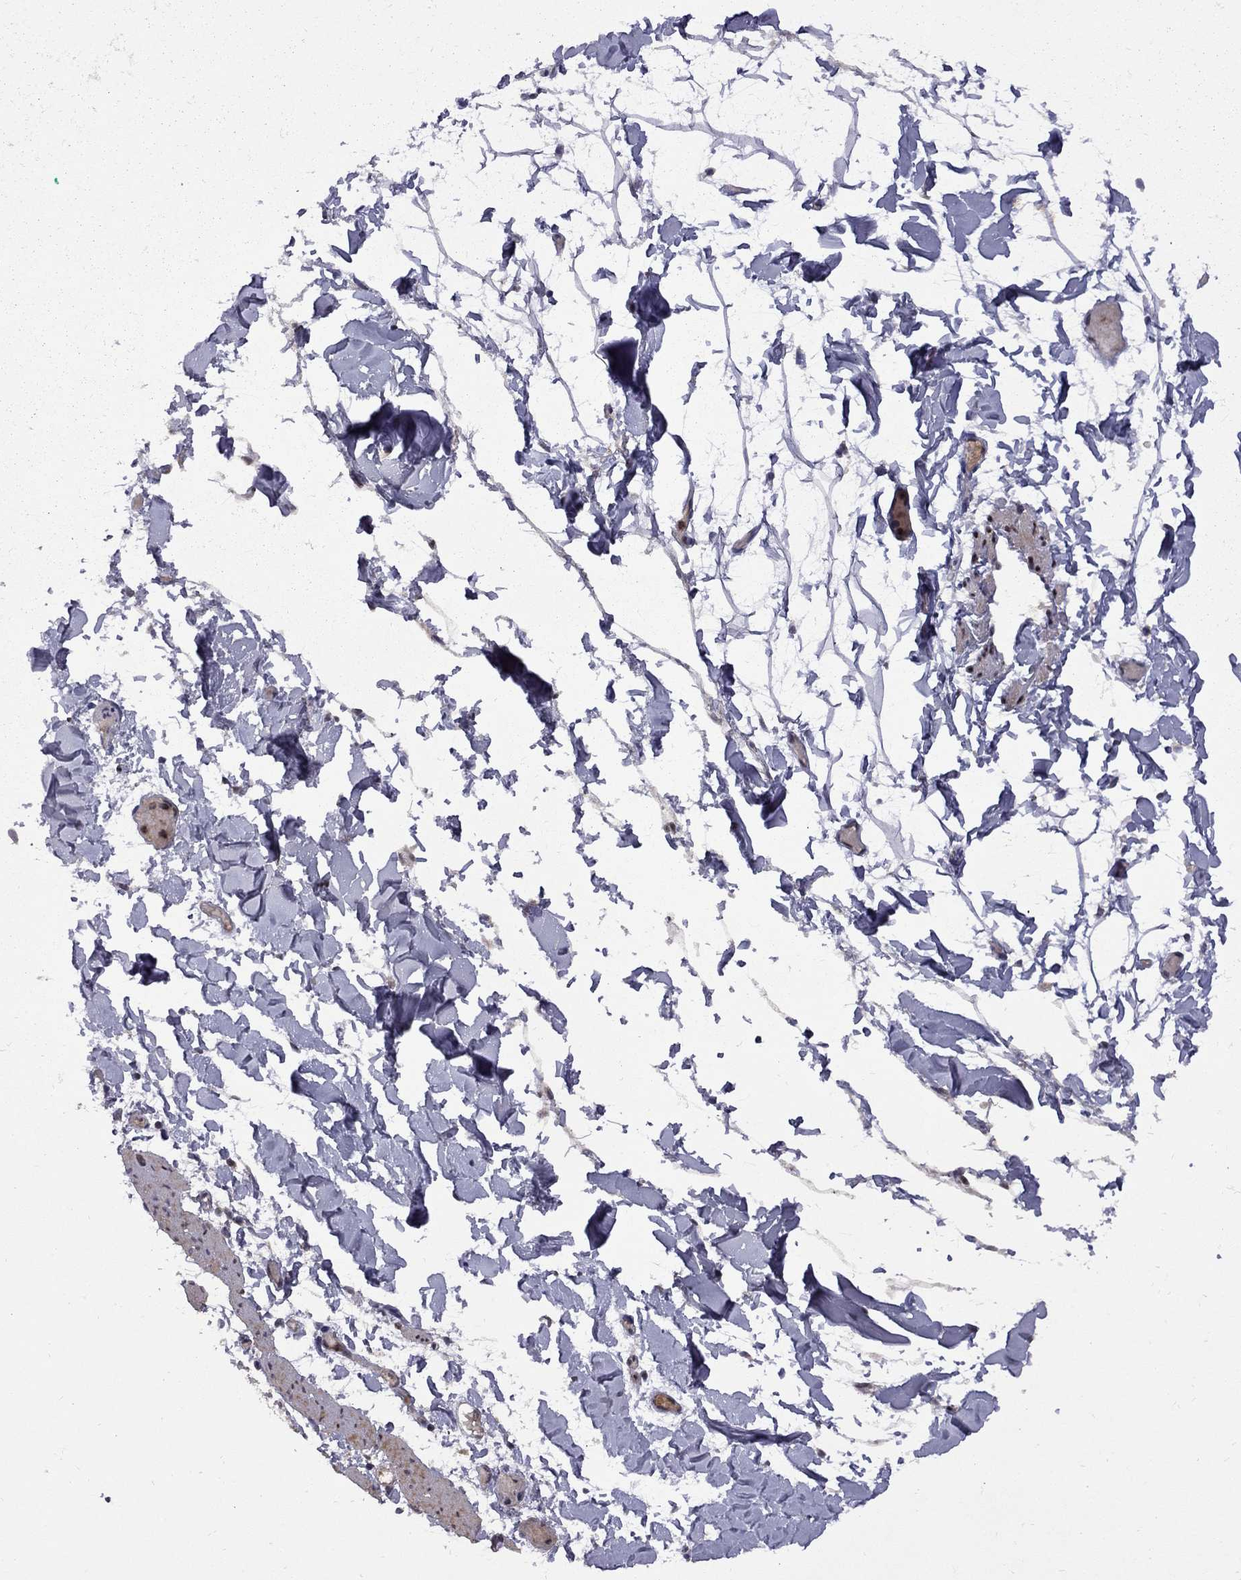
{"staining": {"intensity": "negative", "quantity": "none", "location": "none"}, "tissue": "adipose tissue", "cell_type": "Adipocytes", "image_type": "normal", "snomed": [{"axis": "morphology", "description": "Normal tissue, NOS"}, {"axis": "topography", "description": "Gallbladder"}, {"axis": "topography", "description": "Peripheral nerve tissue"}], "caption": "Unremarkable adipose tissue was stained to show a protein in brown. There is no significant staining in adipocytes.", "gene": "IPP", "patient": {"sex": "female", "age": 45}}